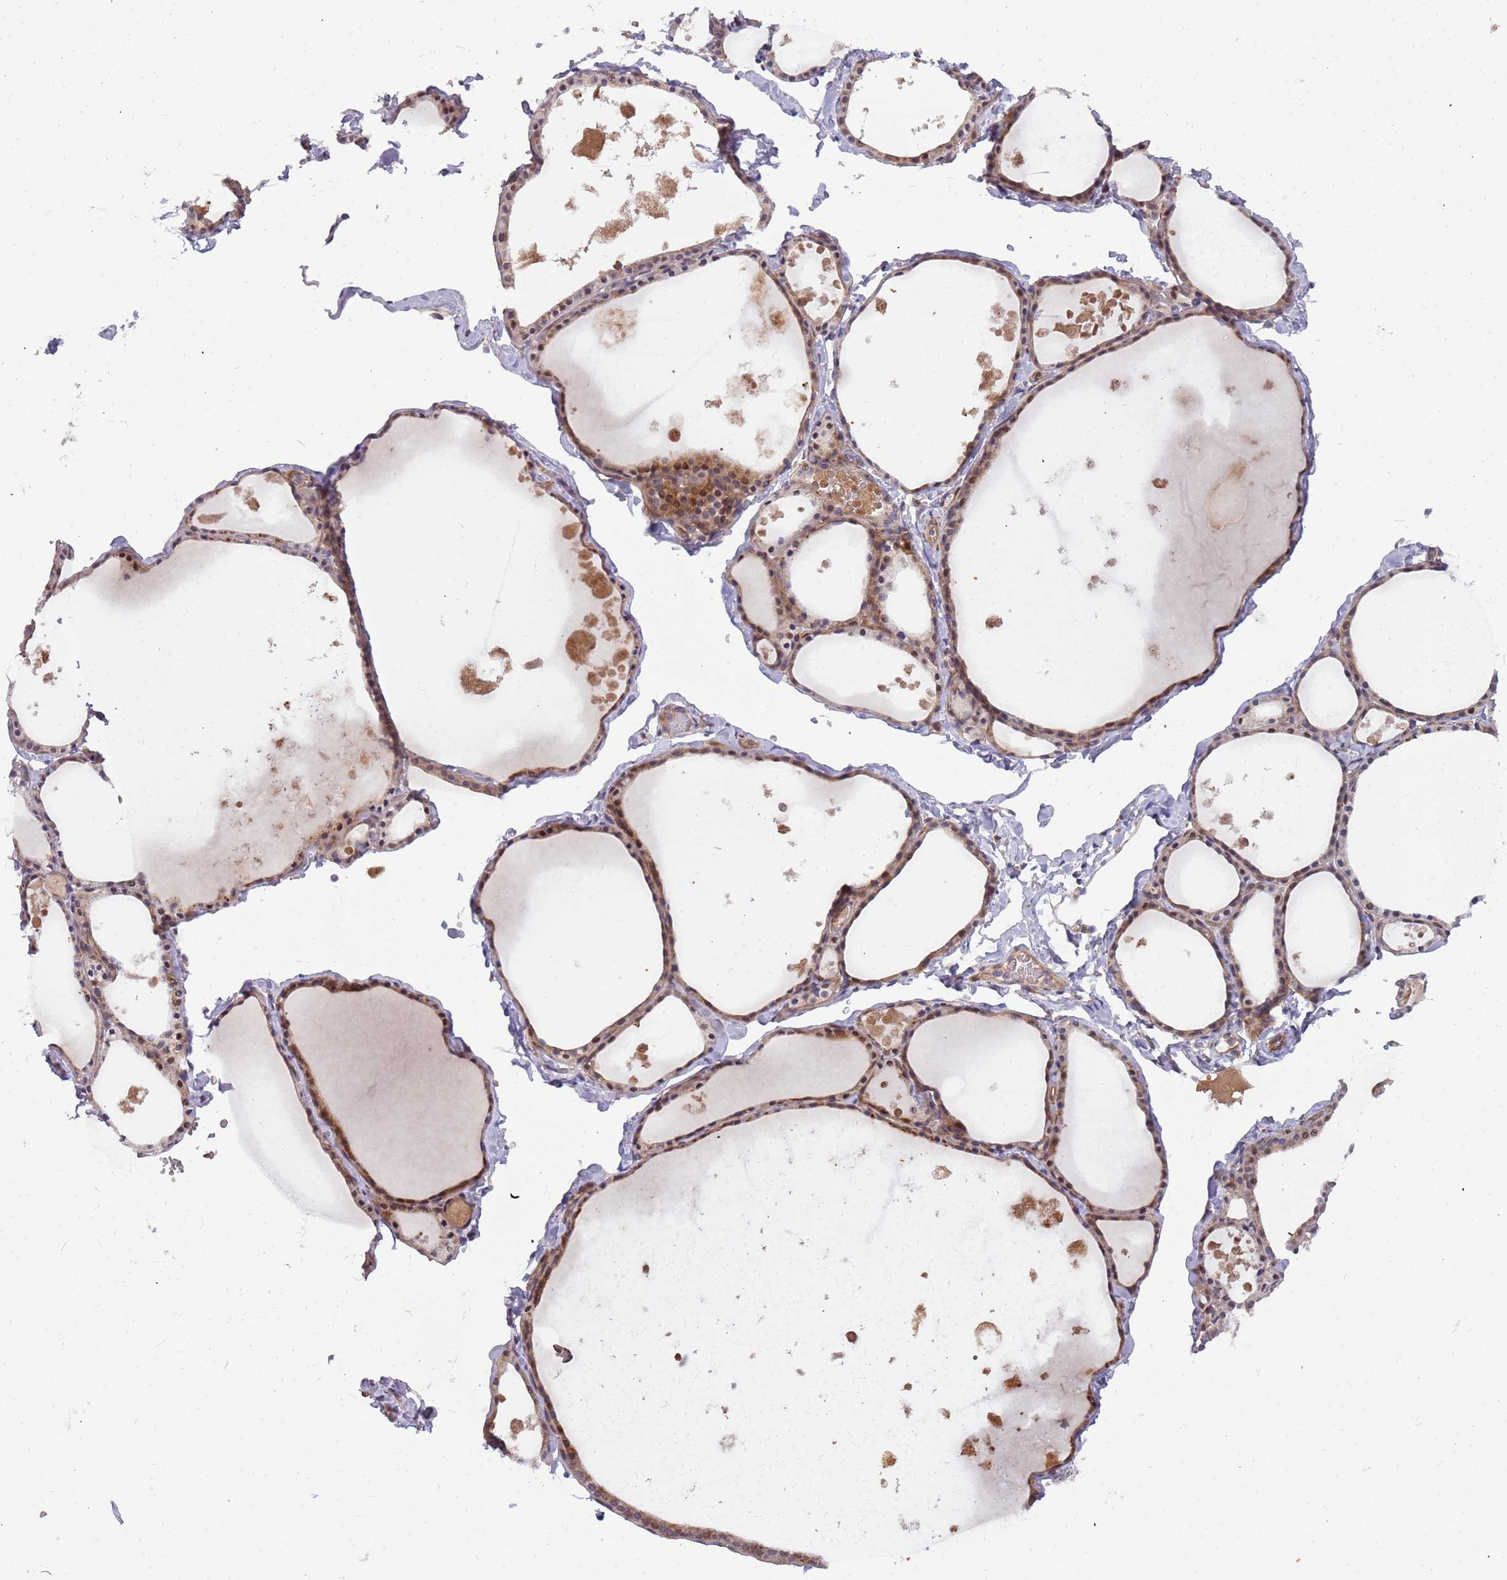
{"staining": {"intensity": "moderate", "quantity": ">75%", "location": "cytoplasmic/membranous,nuclear"}, "tissue": "thyroid gland", "cell_type": "Glandular cells", "image_type": "normal", "snomed": [{"axis": "morphology", "description": "Normal tissue, NOS"}, {"axis": "topography", "description": "Thyroid gland"}], "caption": "Normal thyroid gland reveals moderate cytoplasmic/membranous,nuclear staining in approximately >75% of glandular cells, visualized by immunohistochemistry. (Stains: DAB in brown, nuclei in blue, Microscopy: brightfield microscopy at high magnification).", "gene": "TRAPPC6B", "patient": {"sex": "male", "age": 56}}